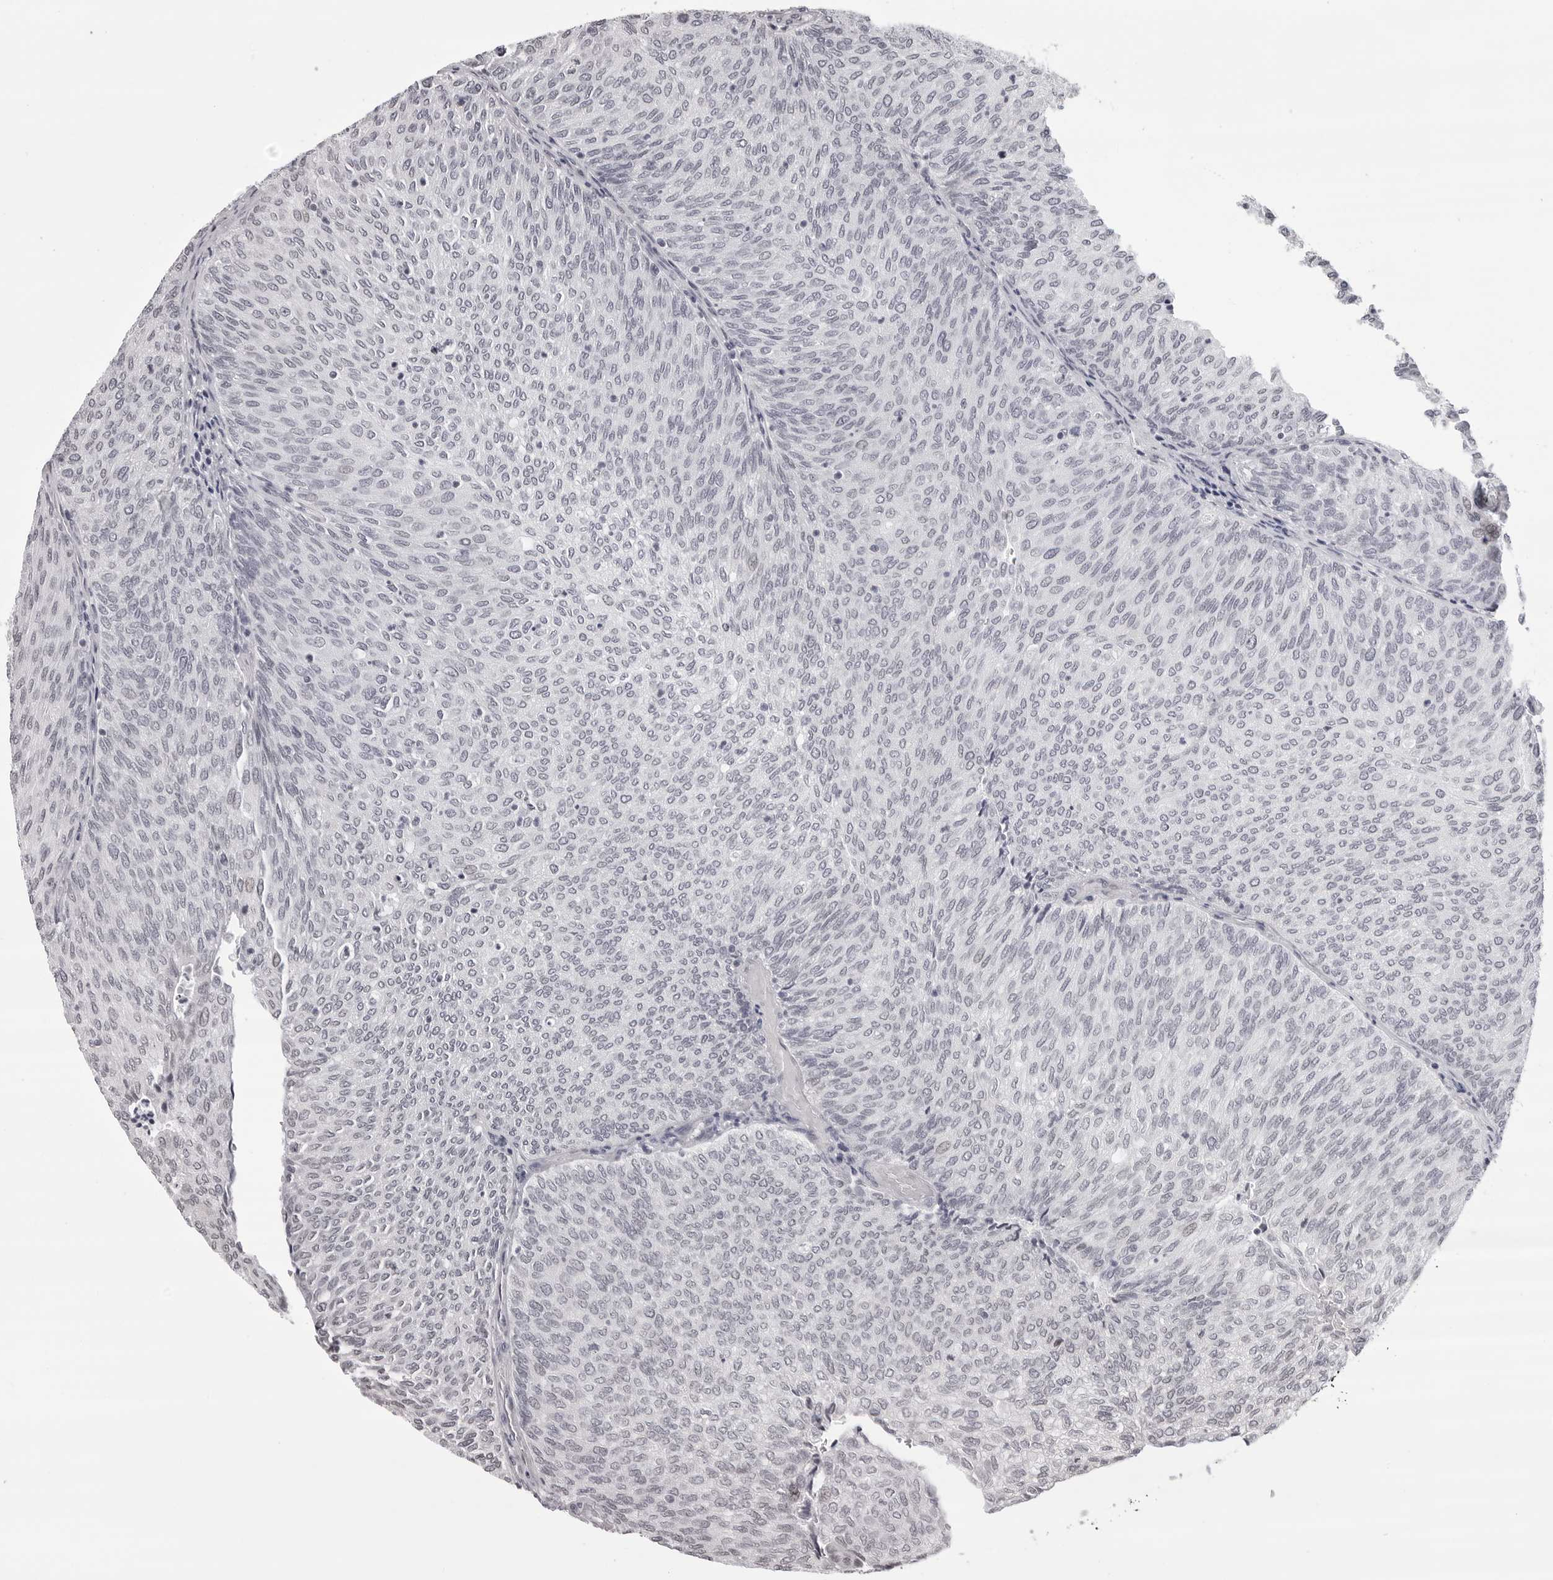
{"staining": {"intensity": "negative", "quantity": "none", "location": "none"}, "tissue": "urothelial cancer", "cell_type": "Tumor cells", "image_type": "cancer", "snomed": [{"axis": "morphology", "description": "Urothelial carcinoma, Low grade"}, {"axis": "topography", "description": "Urinary bladder"}], "caption": "Image shows no significant protein expression in tumor cells of urothelial cancer.", "gene": "PHF3", "patient": {"sex": "female", "age": 79}}